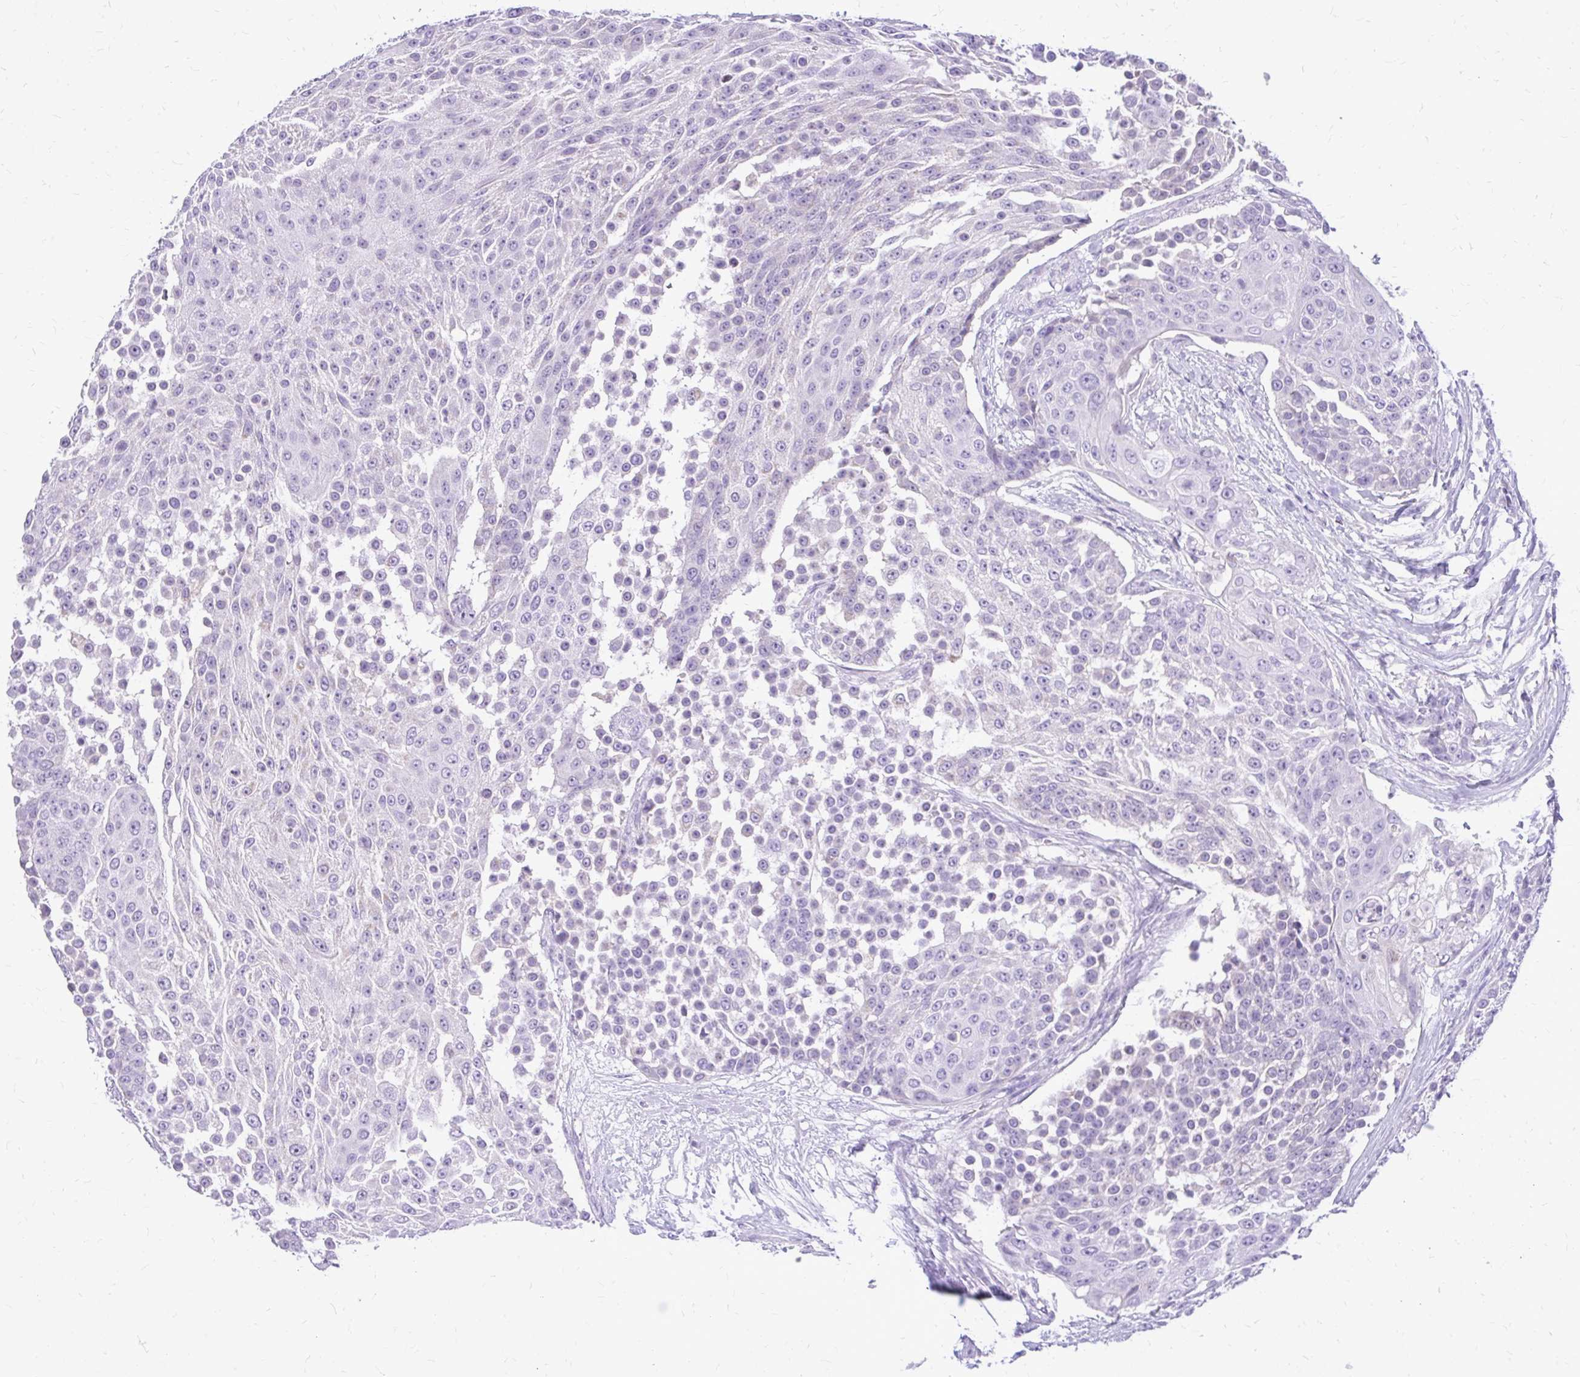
{"staining": {"intensity": "negative", "quantity": "none", "location": "none"}, "tissue": "urothelial cancer", "cell_type": "Tumor cells", "image_type": "cancer", "snomed": [{"axis": "morphology", "description": "Urothelial carcinoma, High grade"}, {"axis": "topography", "description": "Urinary bladder"}], "caption": "High power microscopy image of an immunohistochemistry (IHC) histopathology image of urothelial carcinoma (high-grade), revealing no significant positivity in tumor cells. (DAB (3,3'-diaminobenzidine) immunohistochemistry (IHC), high magnification).", "gene": "MAP1LC3A", "patient": {"sex": "female", "age": 63}}